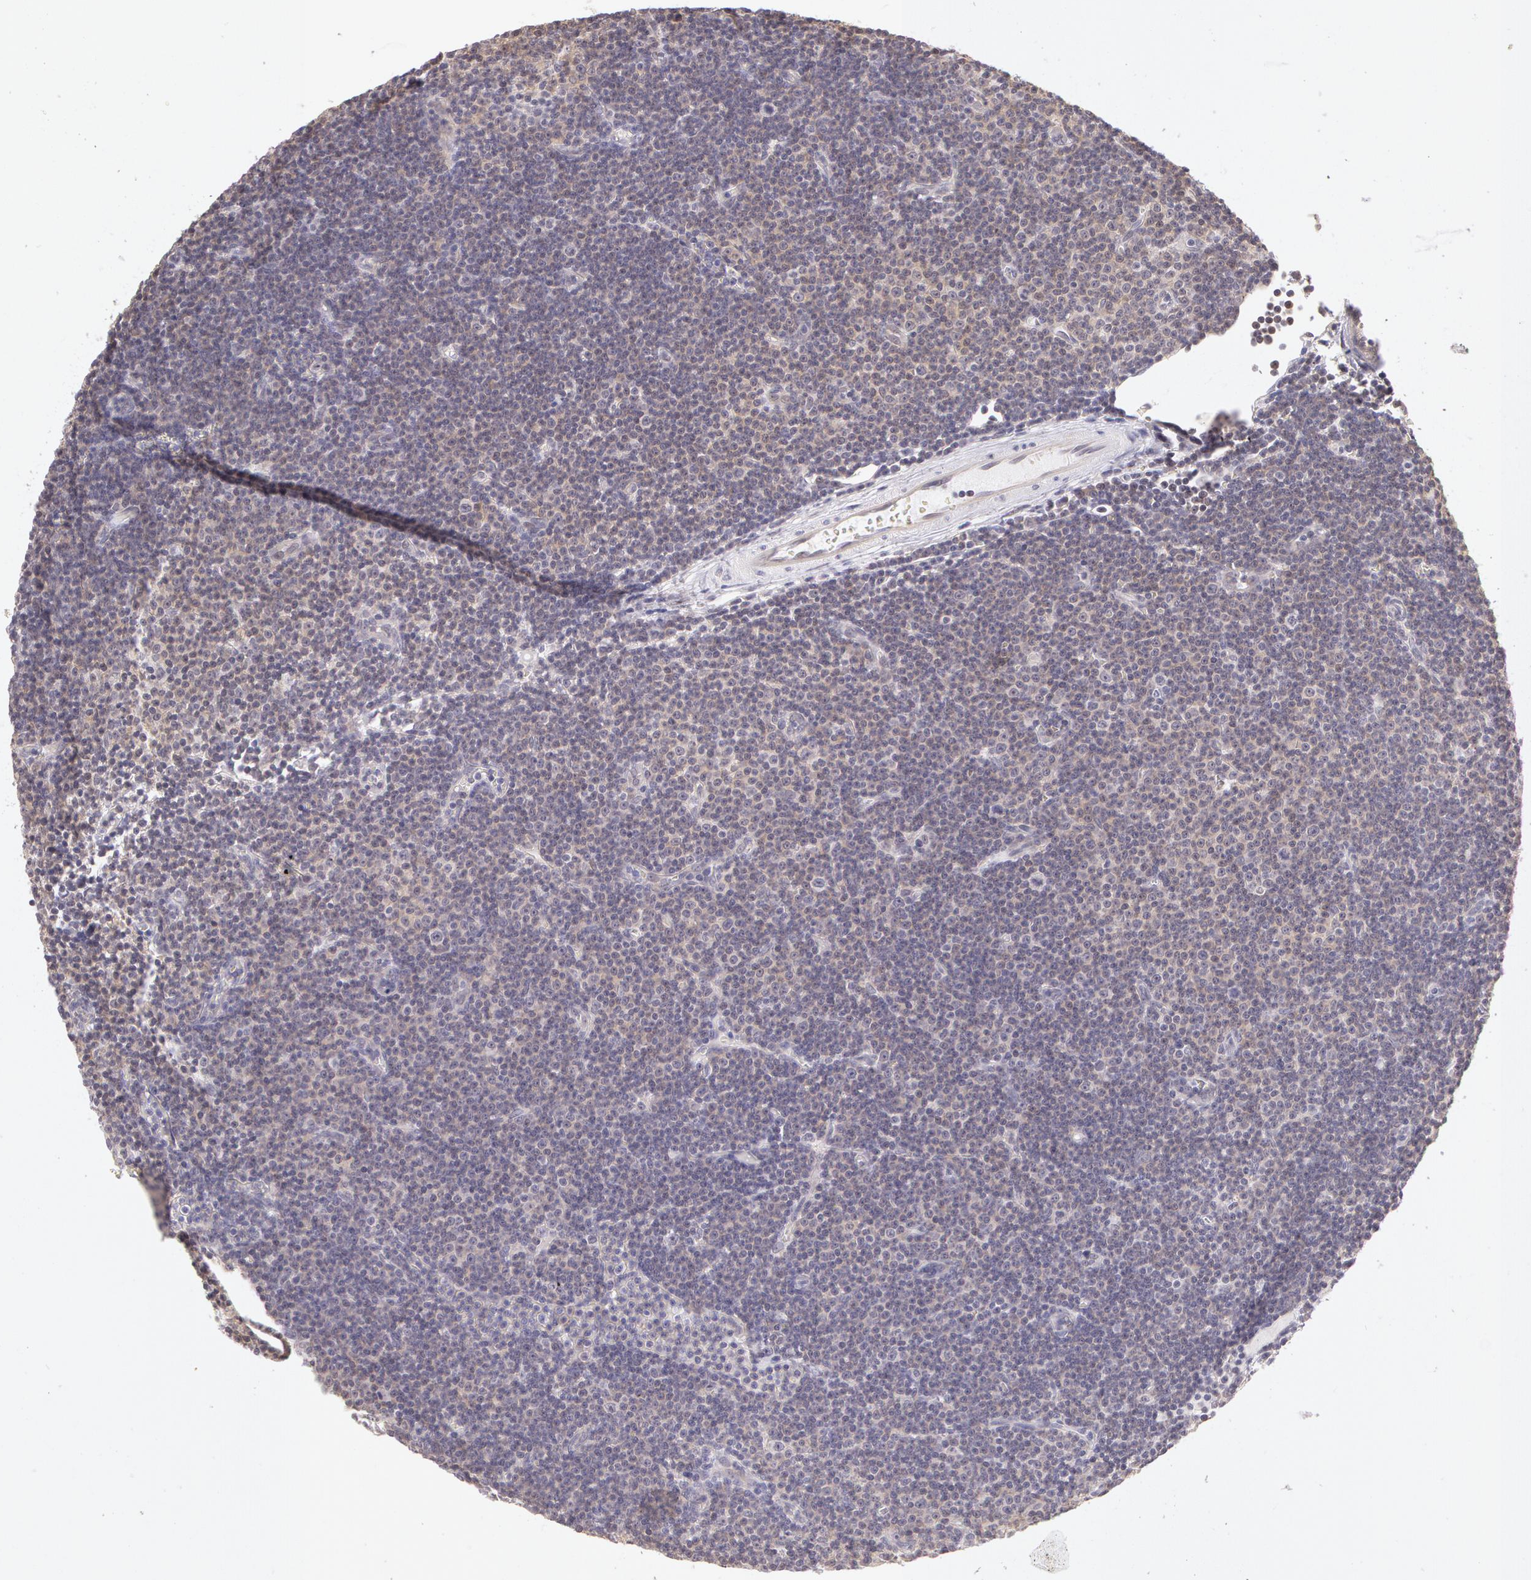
{"staining": {"intensity": "negative", "quantity": "none", "location": "none"}, "tissue": "lymphoma", "cell_type": "Tumor cells", "image_type": "cancer", "snomed": [{"axis": "morphology", "description": "Malignant lymphoma, non-Hodgkin's type, Low grade"}, {"axis": "topography", "description": "Lymph node"}], "caption": "IHC of malignant lymphoma, non-Hodgkin's type (low-grade) demonstrates no staining in tumor cells.", "gene": "ZNF597", "patient": {"sex": "male", "age": 57}}